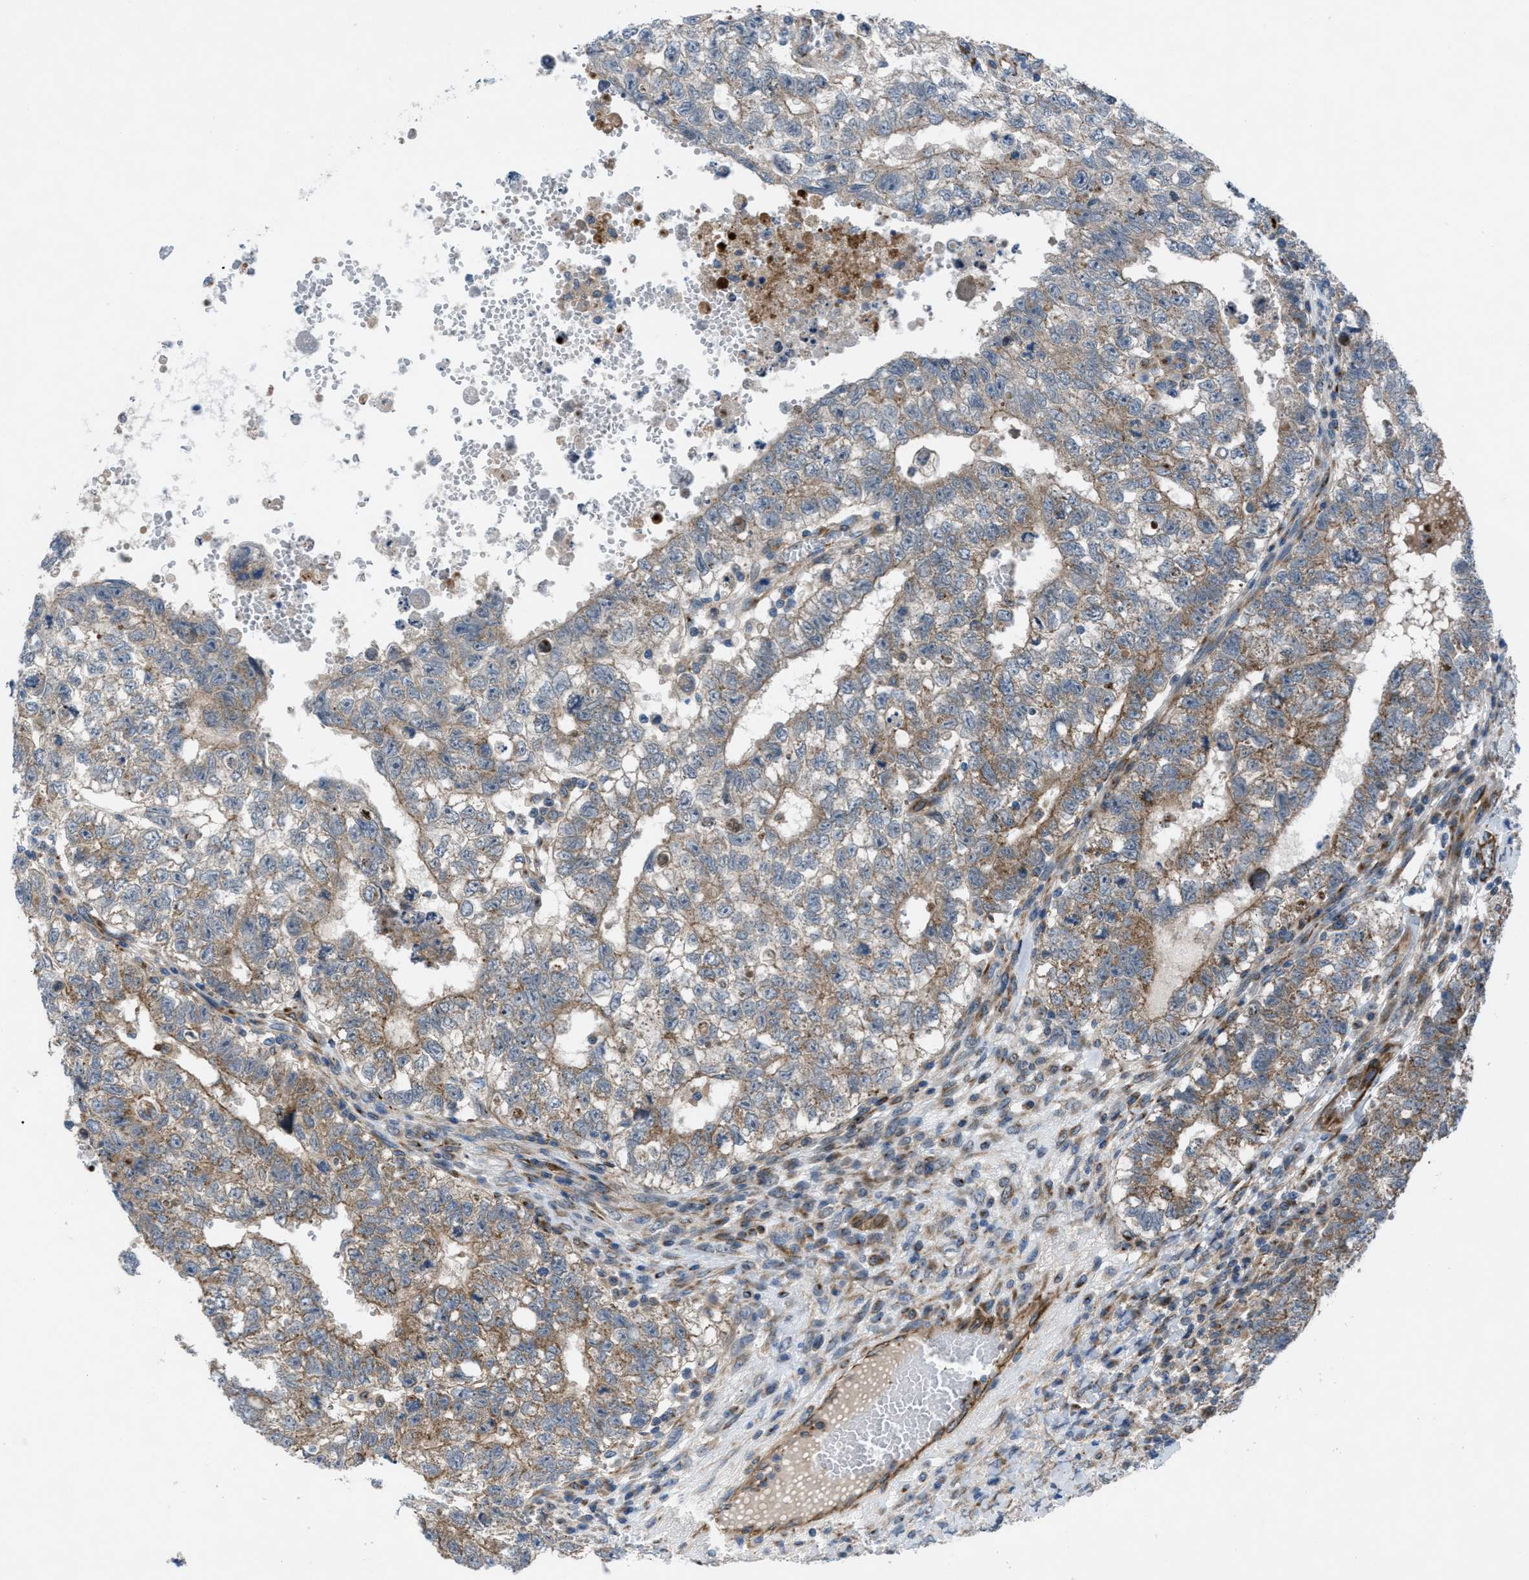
{"staining": {"intensity": "moderate", "quantity": ">75%", "location": "cytoplasmic/membranous"}, "tissue": "testis cancer", "cell_type": "Tumor cells", "image_type": "cancer", "snomed": [{"axis": "morphology", "description": "Carcinoma, Embryonal, NOS"}, {"axis": "topography", "description": "Testis"}], "caption": "Immunohistochemical staining of embryonal carcinoma (testis) reveals moderate cytoplasmic/membranous protein expression in approximately >75% of tumor cells.", "gene": "SLC6A9", "patient": {"sex": "male", "age": 28}}